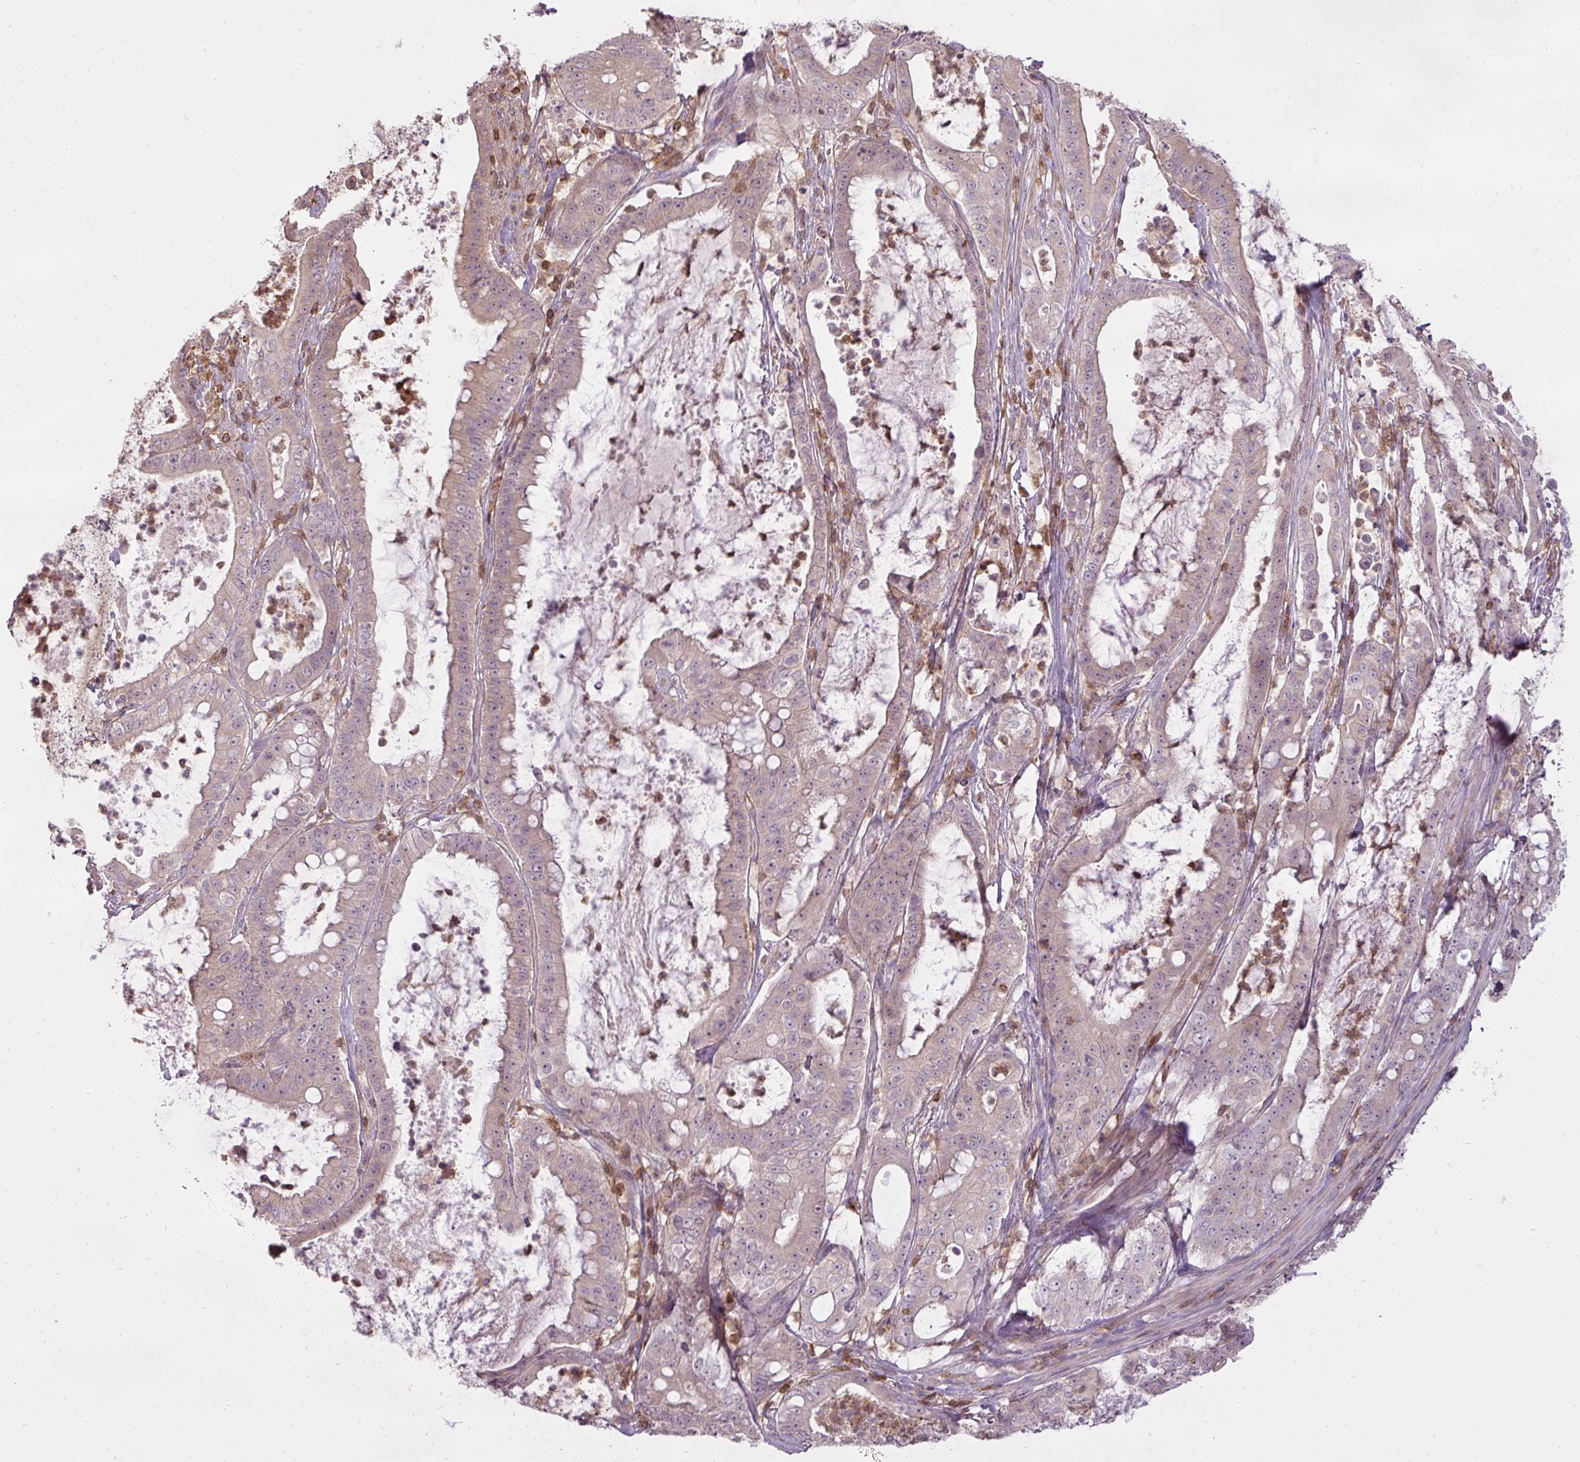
{"staining": {"intensity": "weak", "quantity": "25%-75%", "location": "cytoplasmic/membranous"}, "tissue": "pancreatic cancer", "cell_type": "Tumor cells", "image_type": "cancer", "snomed": [{"axis": "morphology", "description": "Adenocarcinoma, NOS"}, {"axis": "topography", "description": "Pancreas"}], "caption": "The immunohistochemical stain highlights weak cytoplasmic/membranous positivity in tumor cells of adenocarcinoma (pancreatic) tissue. The staining was performed using DAB, with brown indicating positive protein expression. Nuclei are stained blue with hematoxylin.", "gene": "STK4", "patient": {"sex": "male", "age": 71}}